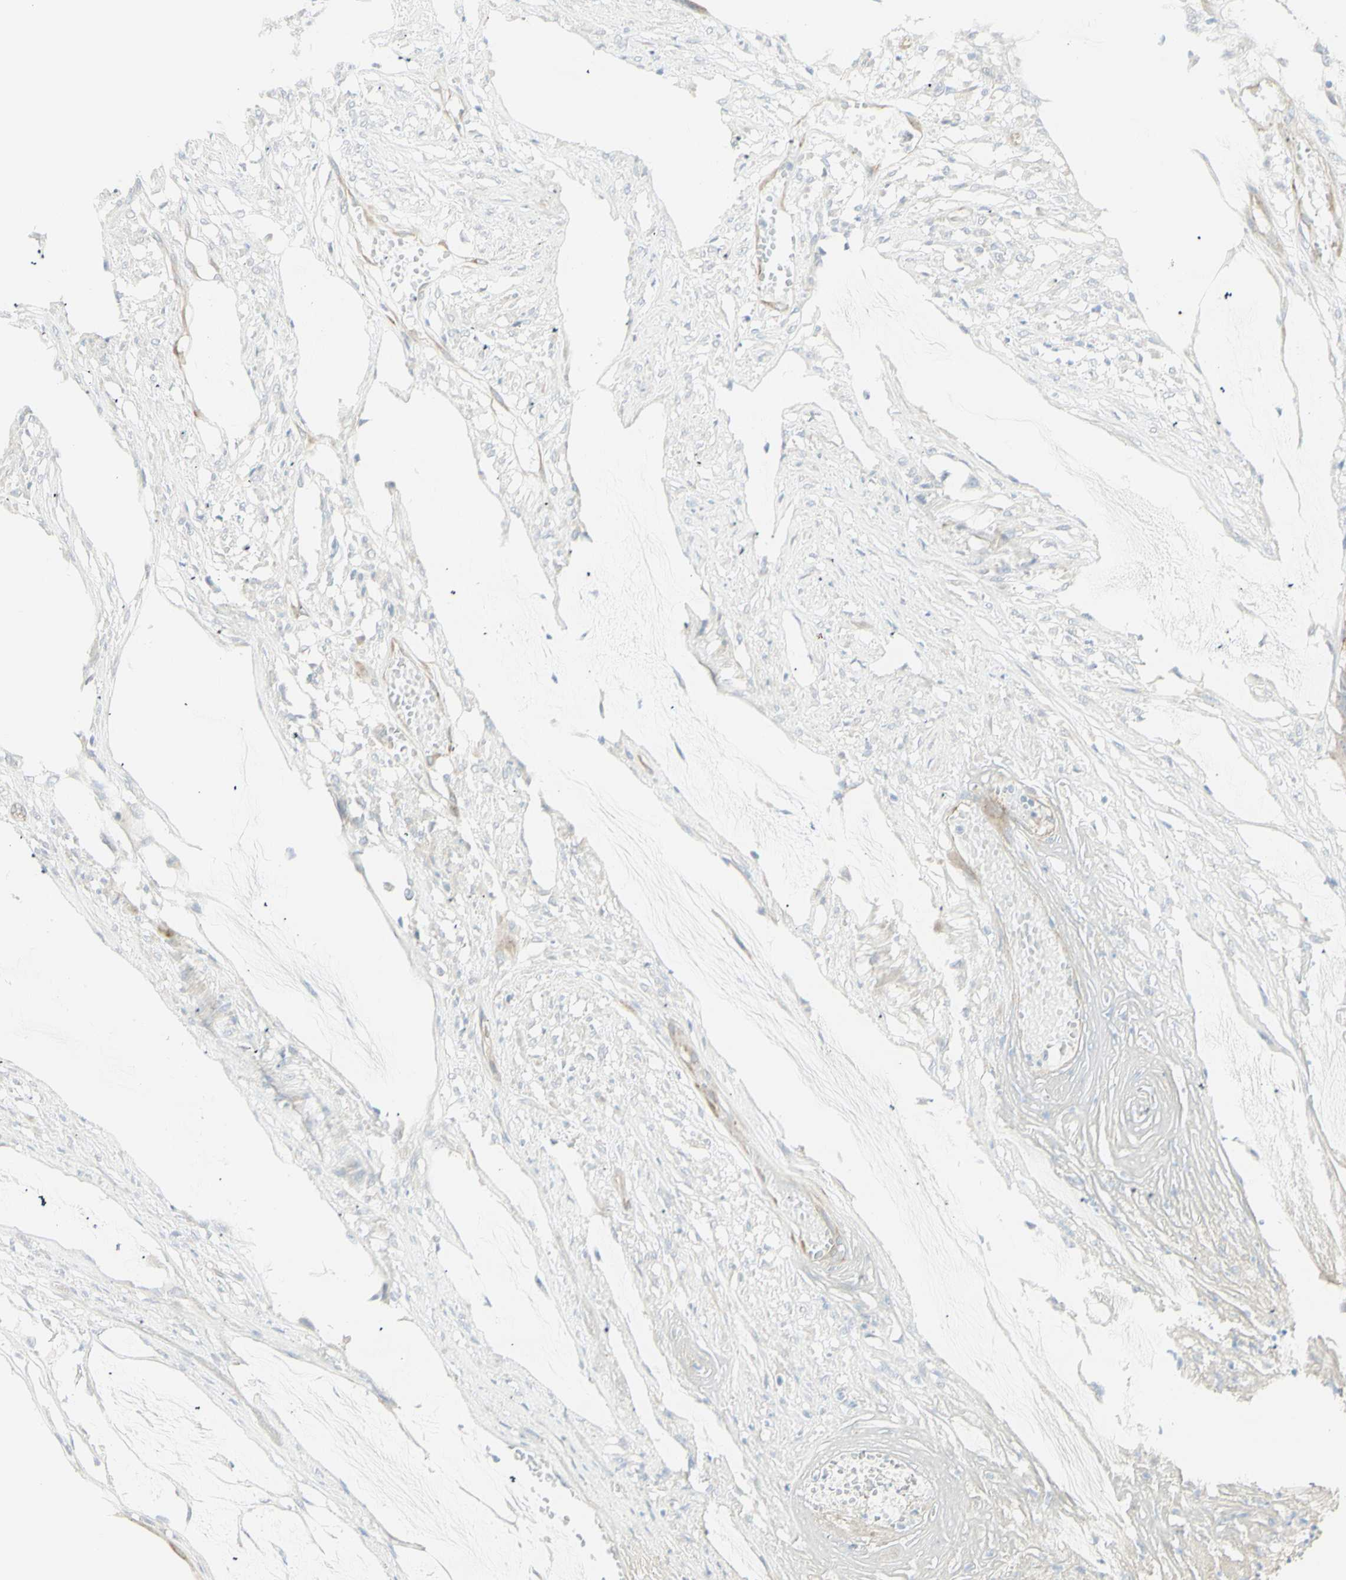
{"staining": {"intensity": "weak", "quantity": ">75%", "location": "cytoplasmic/membranous"}, "tissue": "colorectal cancer", "cell_type": "Tumor cells", "image_type": "cancer", "snomed": [{"axis": "morphology", "description": "Adenocarcinoma, NOS"}, {"axis": "topography", "description": "Rectum"}], "caption": "High-power microscopy captured an IHC photomicrograph of colorectal adenocarcinoma, revealing weak cytoplasmic/membranous expression in about >75% of tumor cells.", "gene": "NDST4", "patient": {"sex": "female", "age": 66}}